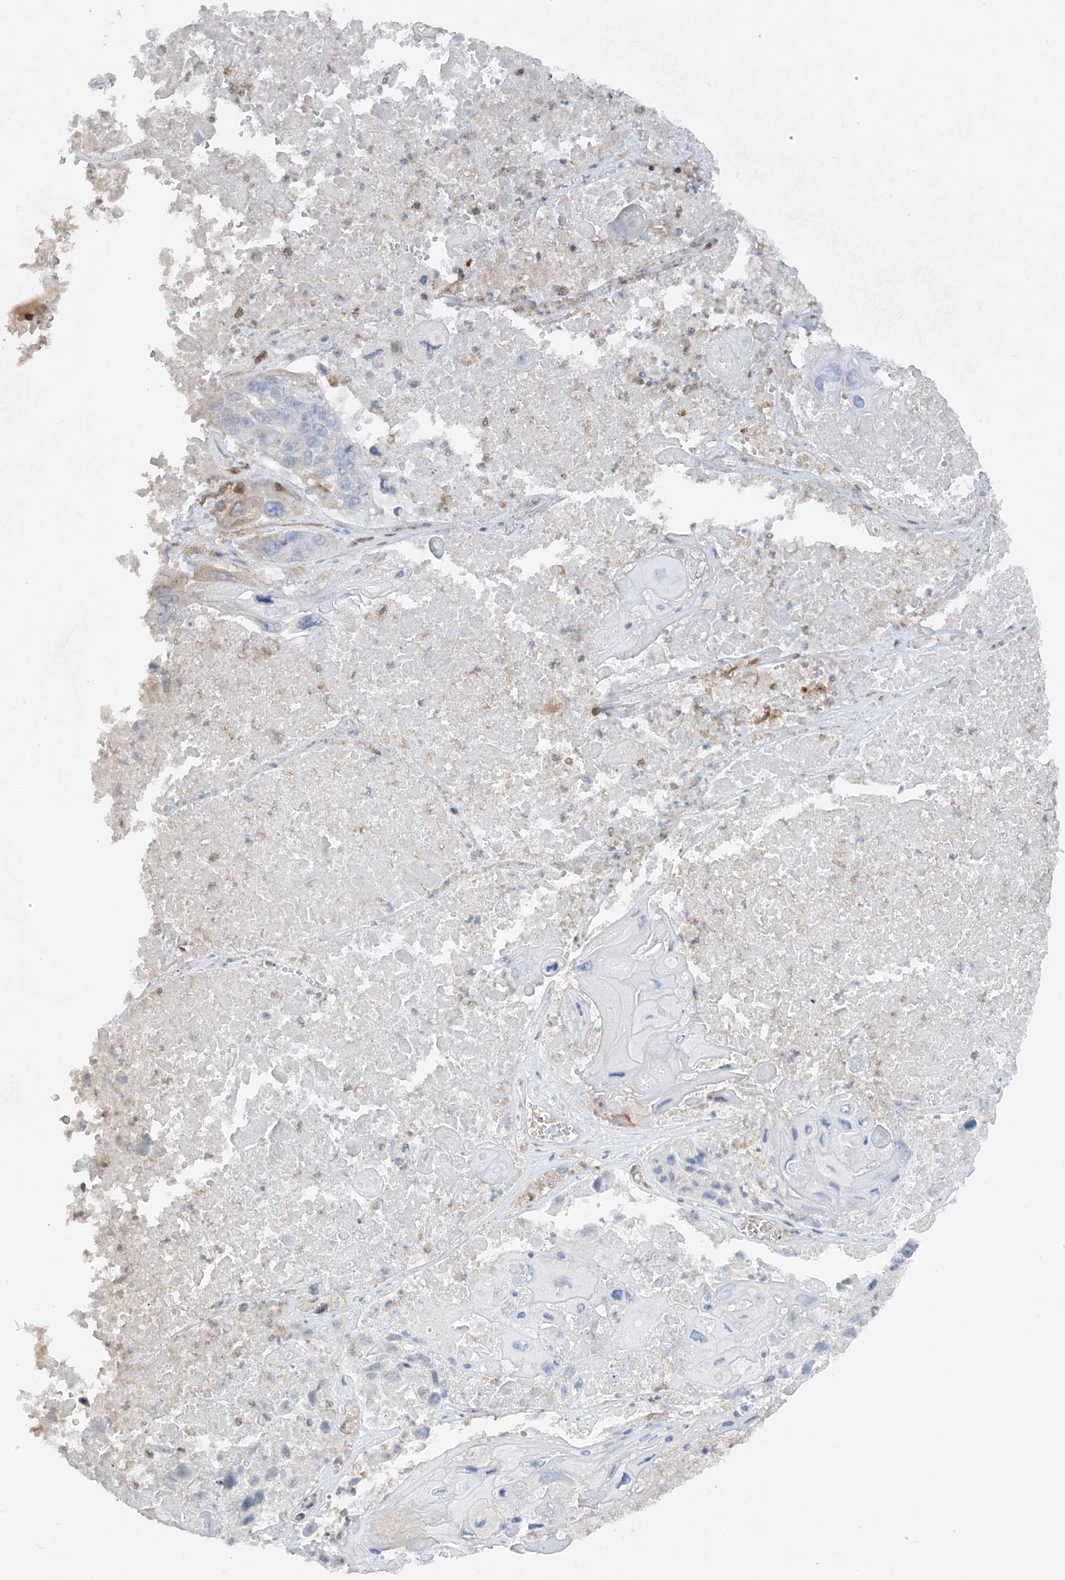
{"staining": {"intensity": "negative", "quantity": "none", "location": "none"}, "tissue": "lung cancer", "cell_type": "Tumor cells", "image_type": "cancer", "snomed": [{"axis": "morphology", "description": "Squamous cell carcinoma, NOS"}, {"axis": "topography", "description": "Lung"}], "caption": "Immunohistochemistry micrograph of neoplastic tissue: lung cancer (squamous cell carcinoma) stained with DAB (3,3'-diaminobenzidine) displays no significant protein staining in tumor cells.", "gene": "HLA-E", "patient": {"sex": "male", "age": 61}}